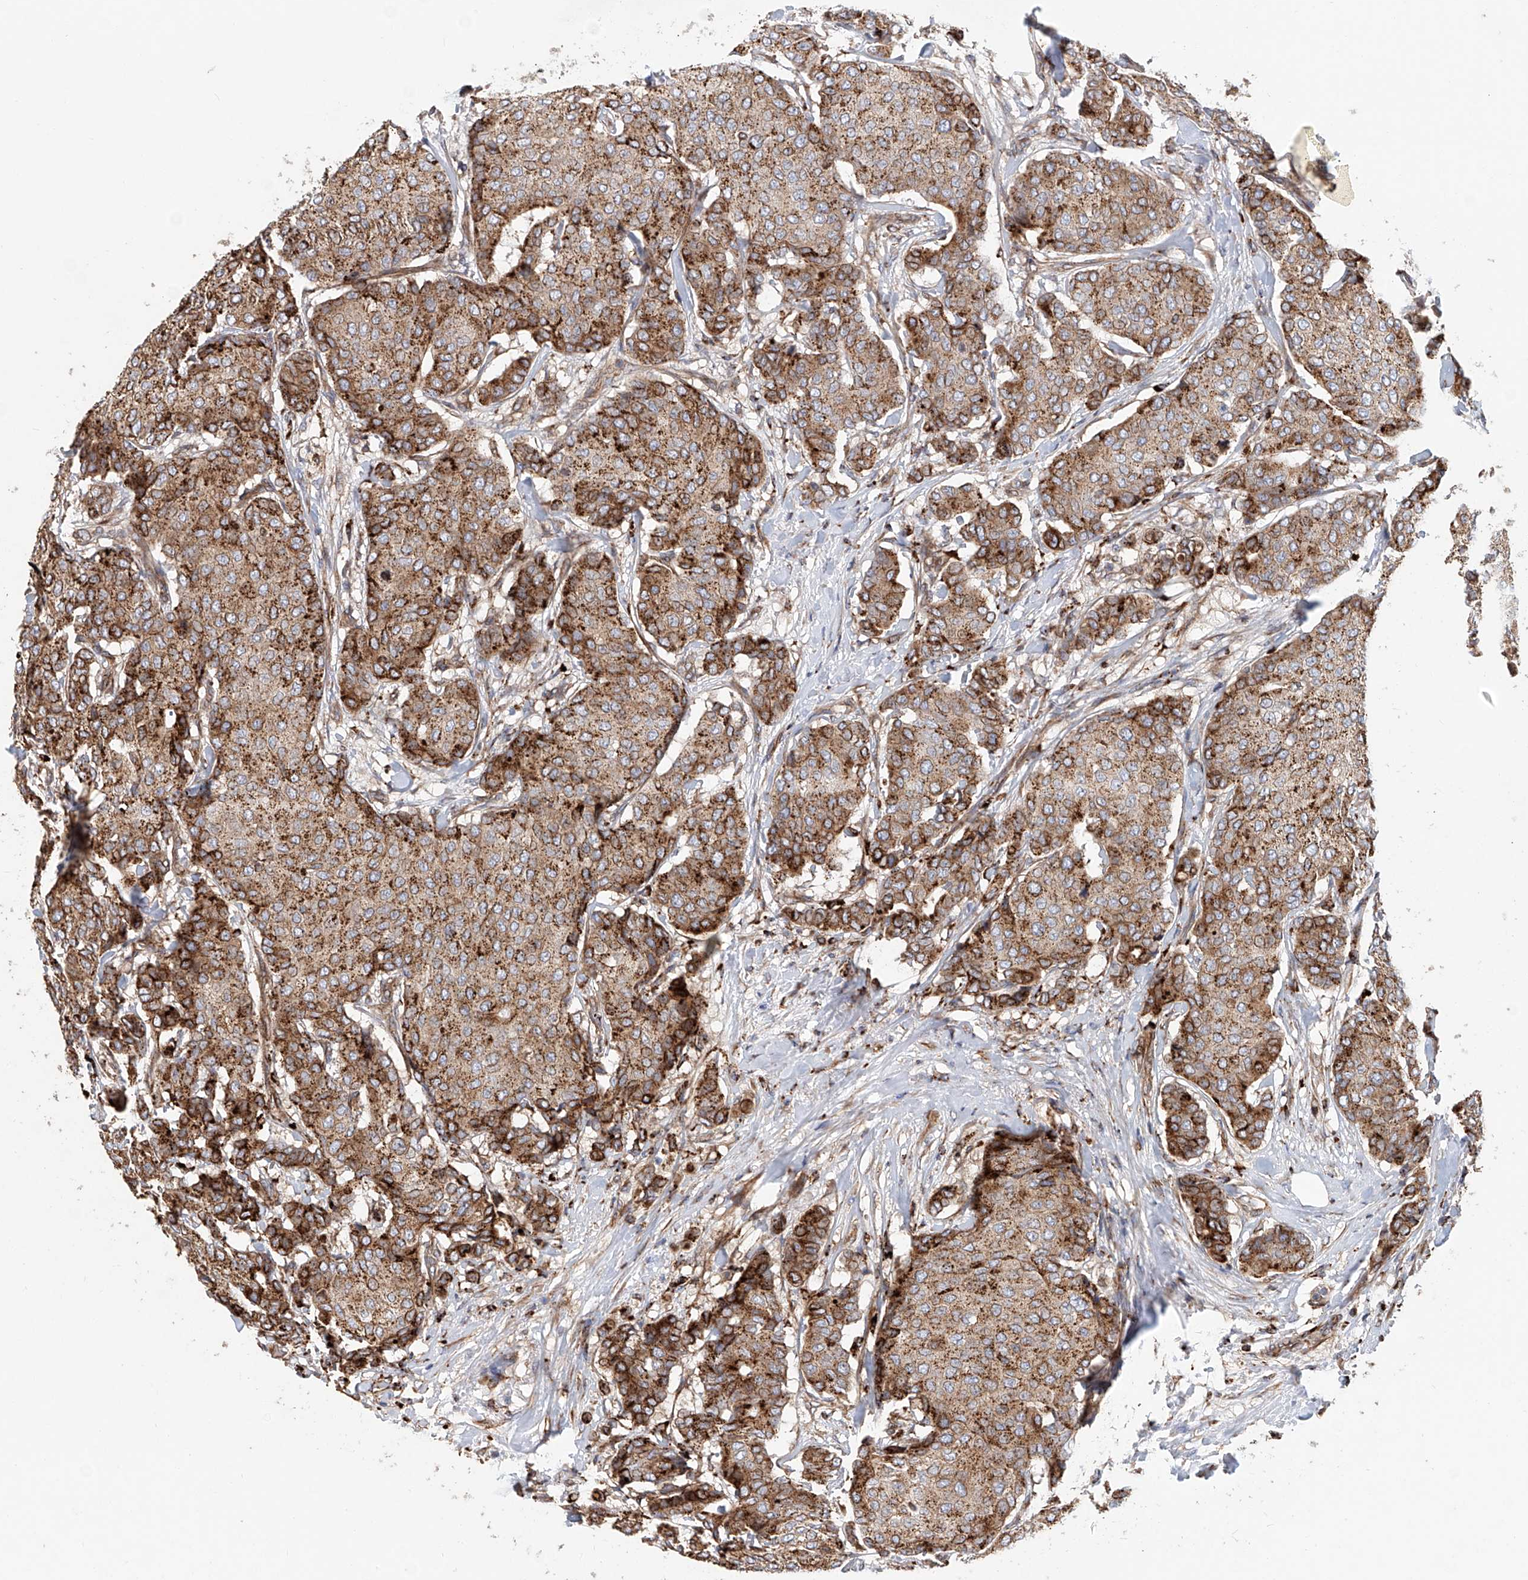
{"staining": {"intensity": "moderate", "quantity": ">75%", "location": "cytoplasmic/membranous"}, "tissue": "breast cancer", "cell_type": "Tumor cells", "image_type": "cancer", "snomed": [{"axis": "morphology", "description": "Duct carcinoma"}, {"axis": "topography", "description": "Breast"}], "caption": "DAB immunohistochemical staining of human invasive ductal carcinoma (breast) shows moderate cytoplasmic/membranous protein positivity in approximately >75% of tumor cells.", "gene": "HGSNAT", "patient": {"sex": "female", "age": 75}}